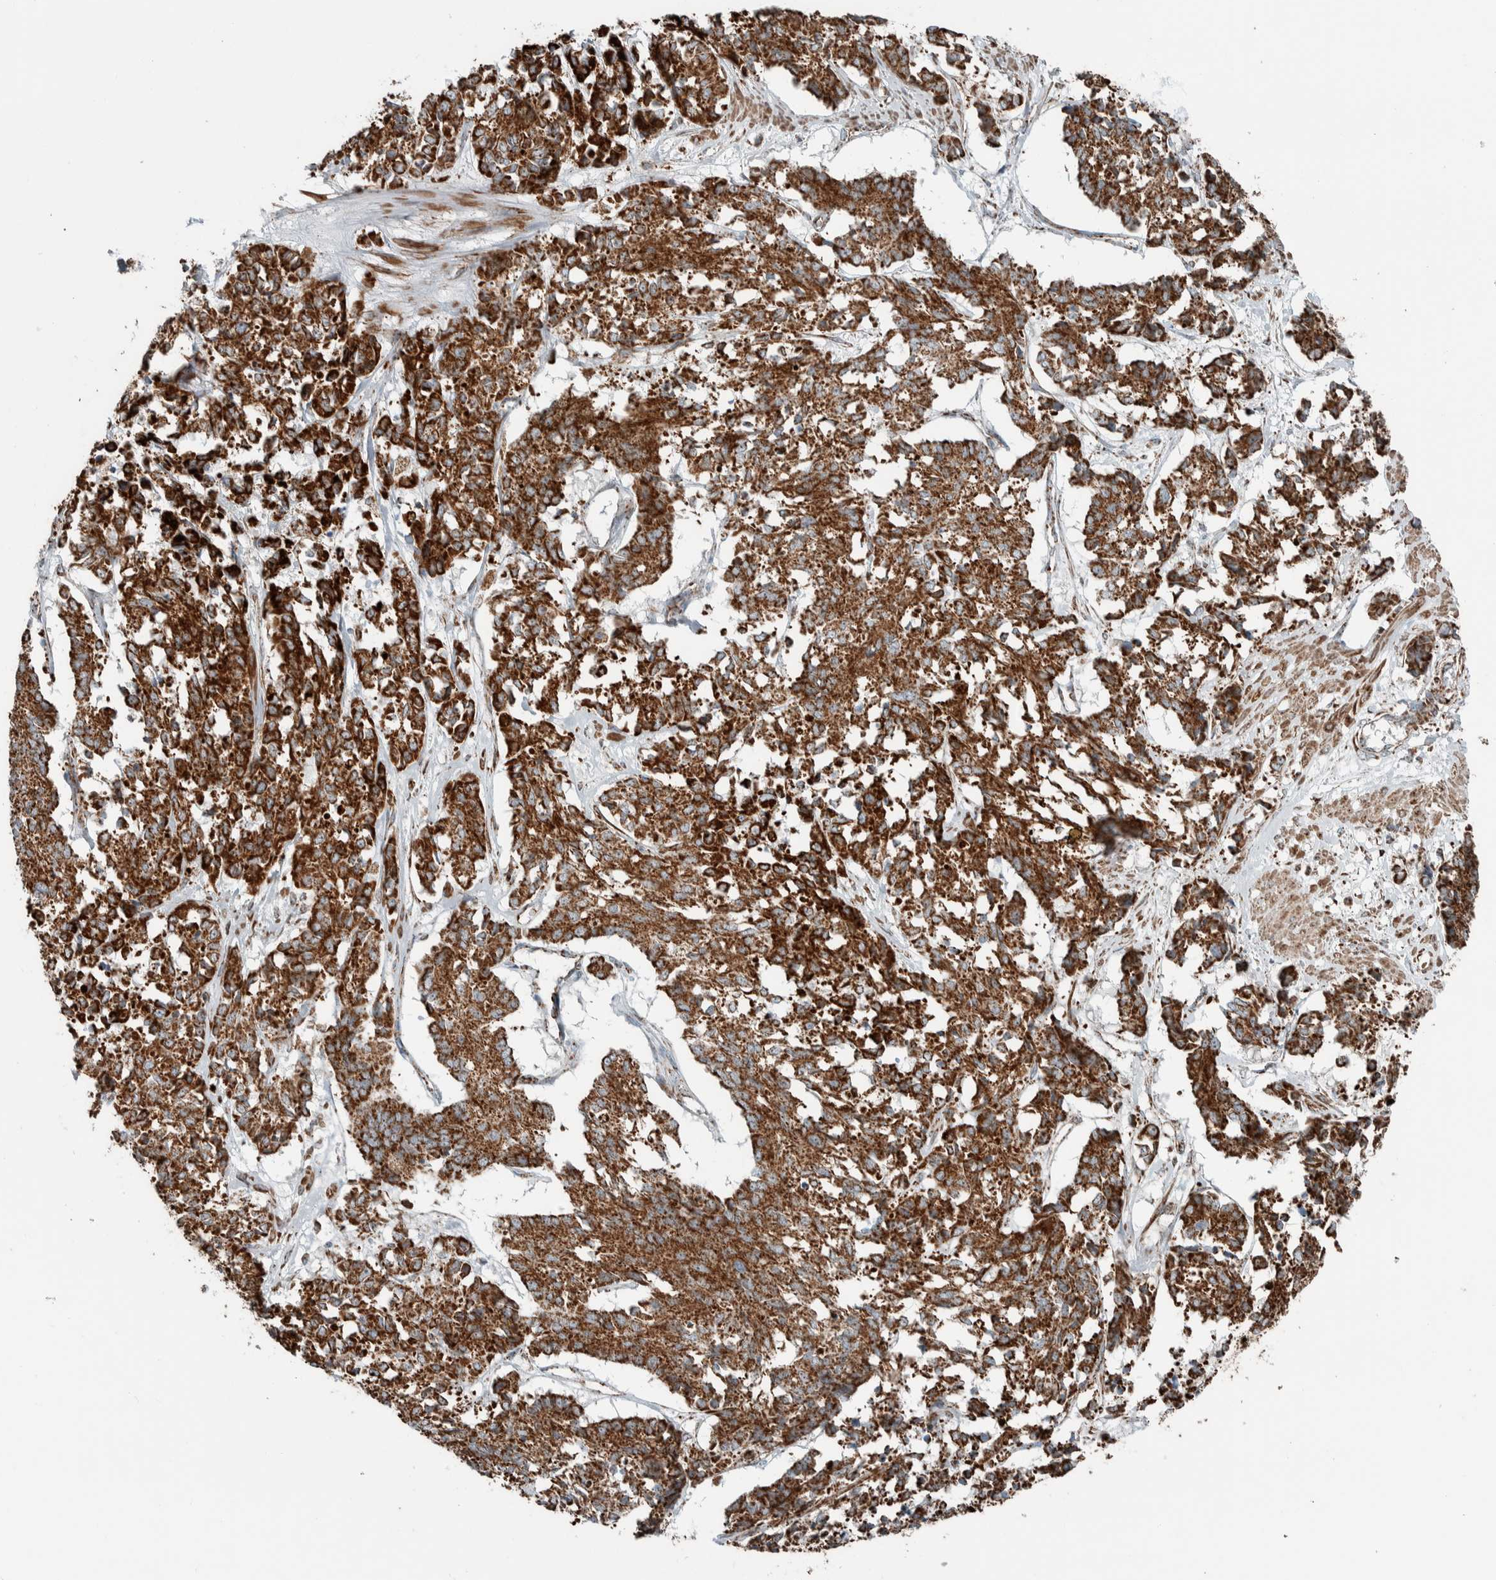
{"staining": {"intensity": "strong", "quantity": ">75%", "location": "cytoplasmic/membranous"}, "tissue": "cervical cancer", "cell_type": "Tumor cells", "image_type": "cancer", "snomed": [{"axis": "morphology", "description": "Squamous cell carcinoma, NOS"}, {"axis": "topography", "description": "Cervix"}], "caption": "Protein expression analysis of human squamous cell carcinoma (cervical) reveals strong cytoplasmic/membranous staining in approximately >75% of tumor cells.", "gene": "CNTROB", "patient": {"sex": "female", "age": 35}}